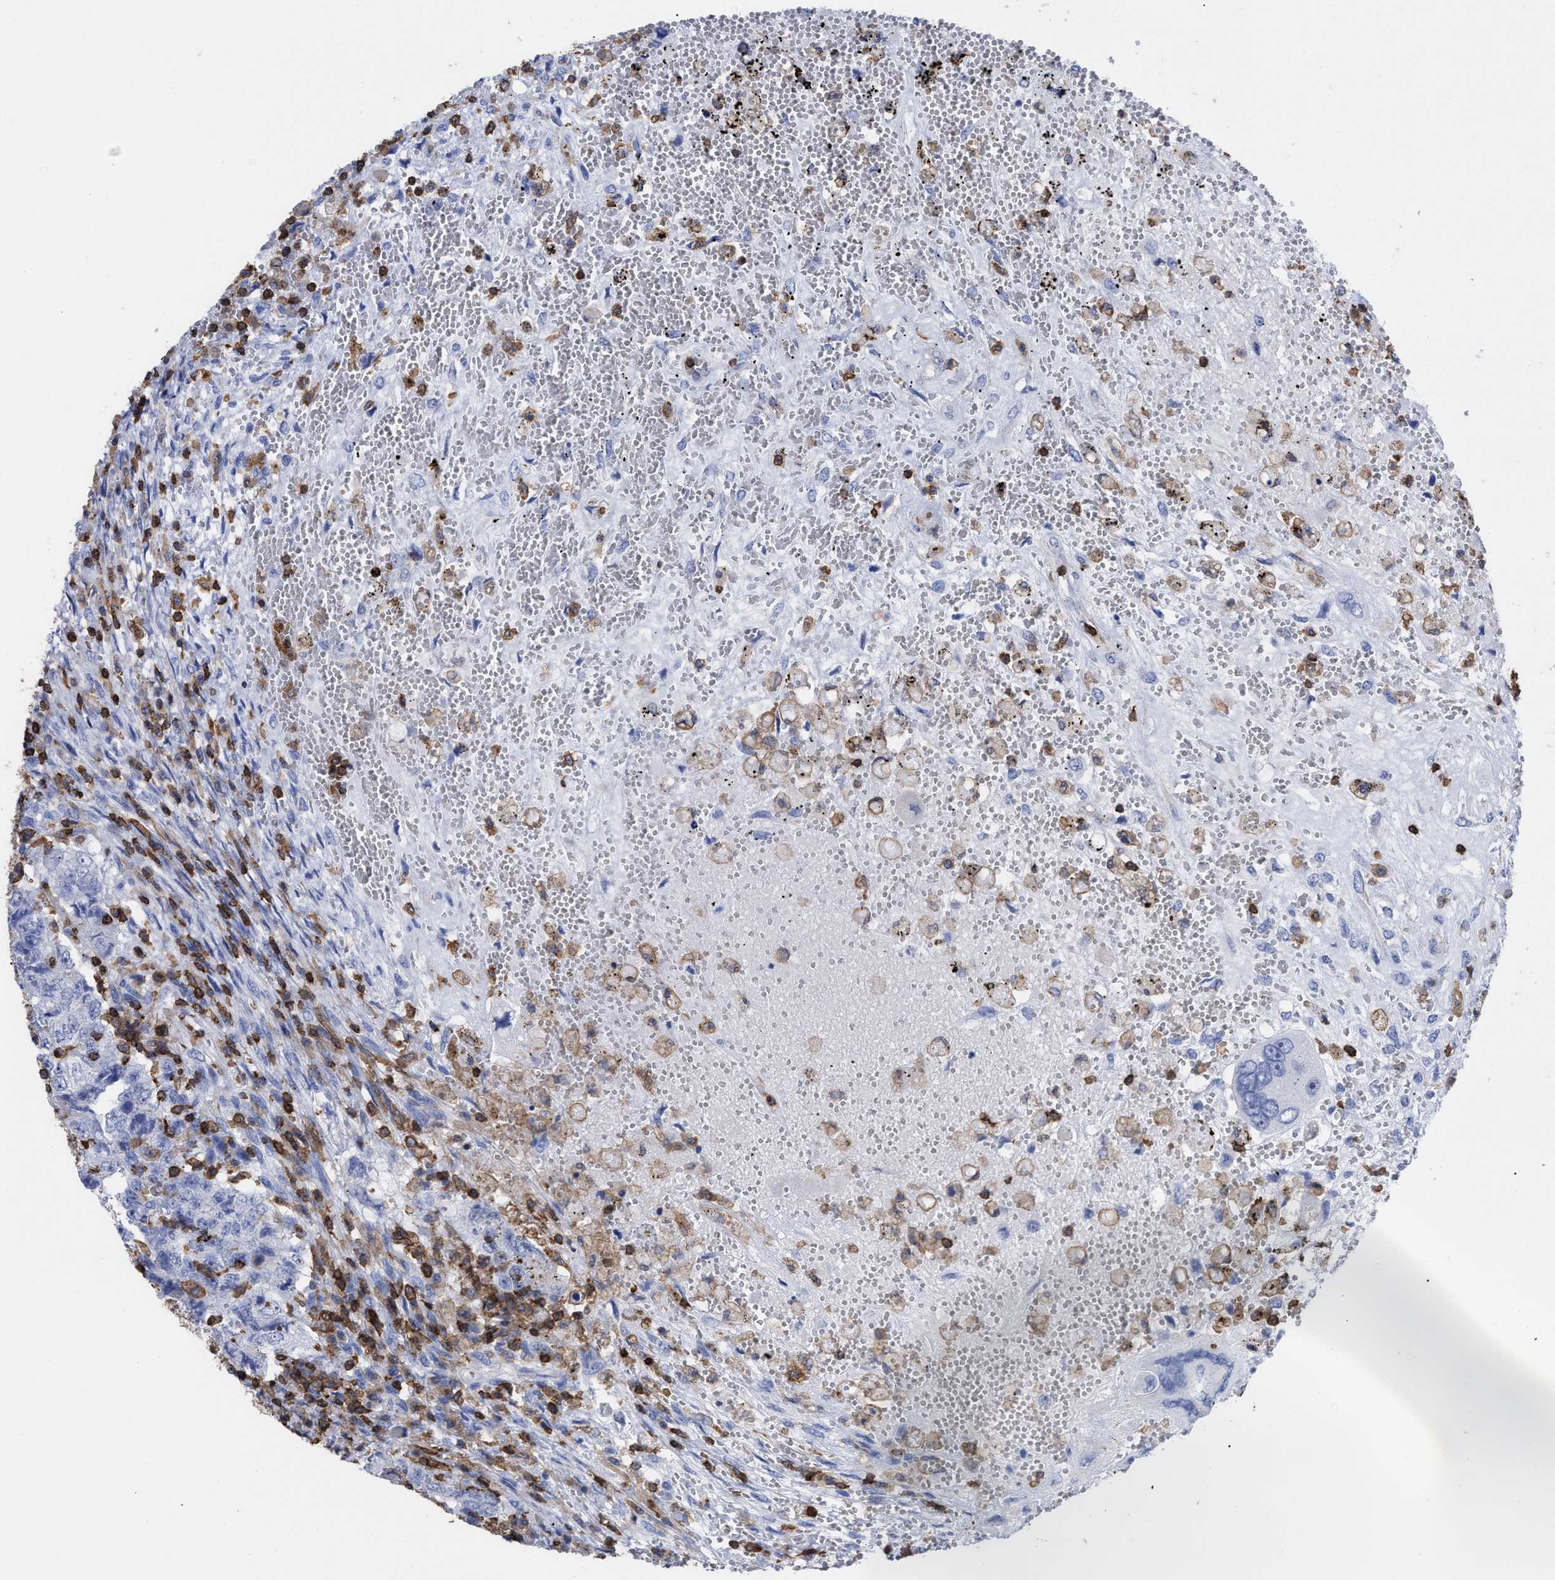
{"staining": {"intensity": "negative", "quantity": "none", "location": "none"}, "tissue": "testis cancer", "cell_type": "Tumor cells", "image_type": "cancer", "snomed": [{"axis": "morphology", "description": "Carcinoma, Embryonal, NOS"}, {"axis": "topography", "description": "Testis"}], "caption": "Immunohistochemical staining of embryonal carcinoma (testis) demonstrates no significant positivity in tumor cells.", "gene": "HCLS1", "patient": {"sex": "male", "age": 26}}